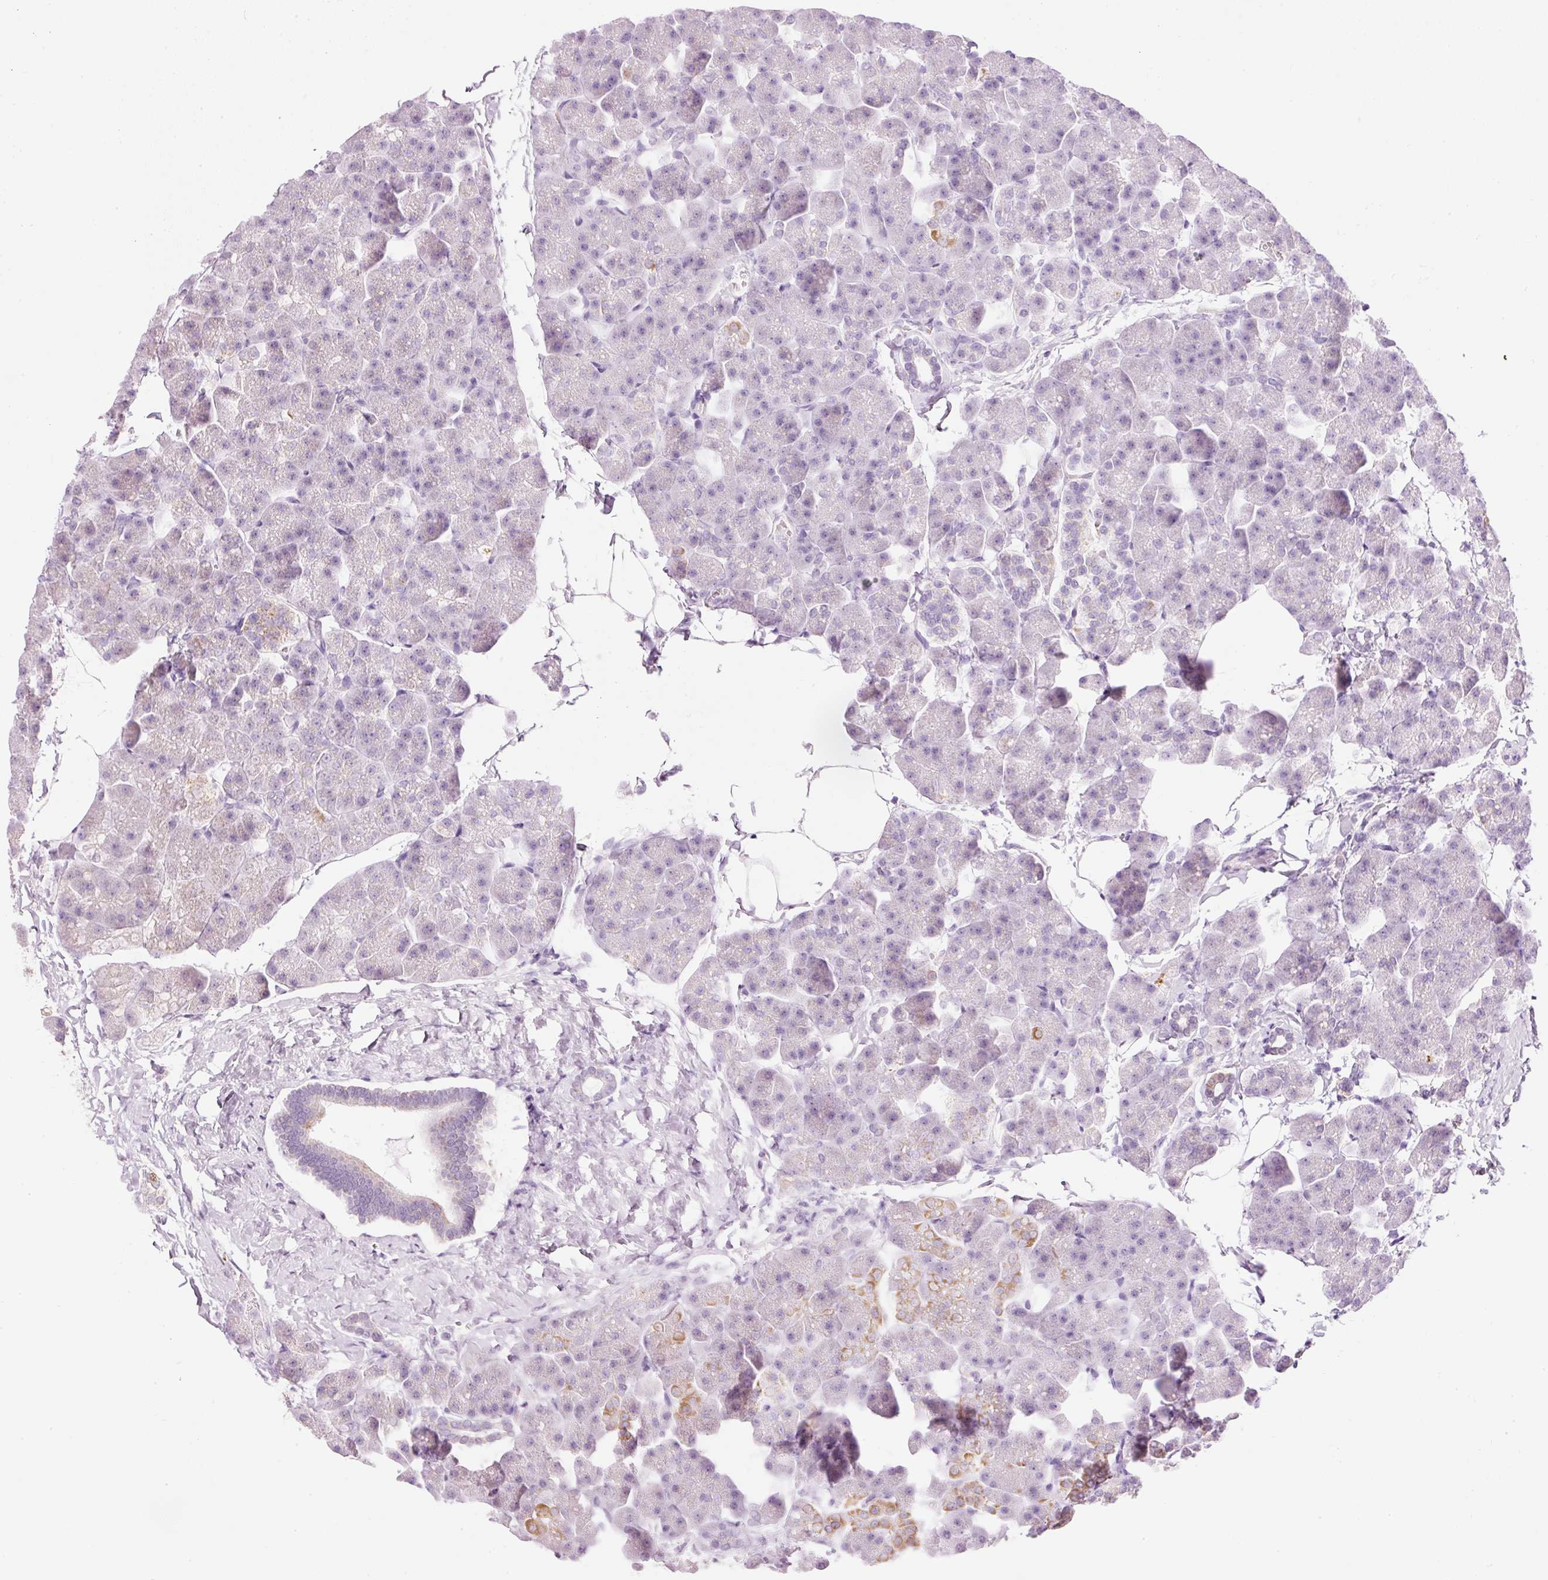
{"staining": {"intensity": "moderate", "quantity": "<25%", "location": "cytoplasmic/membranous"}, "tissue": "pancreas", "cell_type": "Exocrine glandular cells", "image_type": "normal", "snomed": [{"axis": "morphology", "description": "Normal tissue, NOS"}, {"axis": "topography", "description": "Pancreas"}], "caption": "The image exhibits immunohistochemical staining of unremarkable pancreas. There is moderate cytoplasmic/membranous staining is seen in about <25% of exocrine glandular cells. (IHC, brightfield microscopy, high magnification).", "gene": "CARD16", "patient": {"sex": "male", "age": 35}}